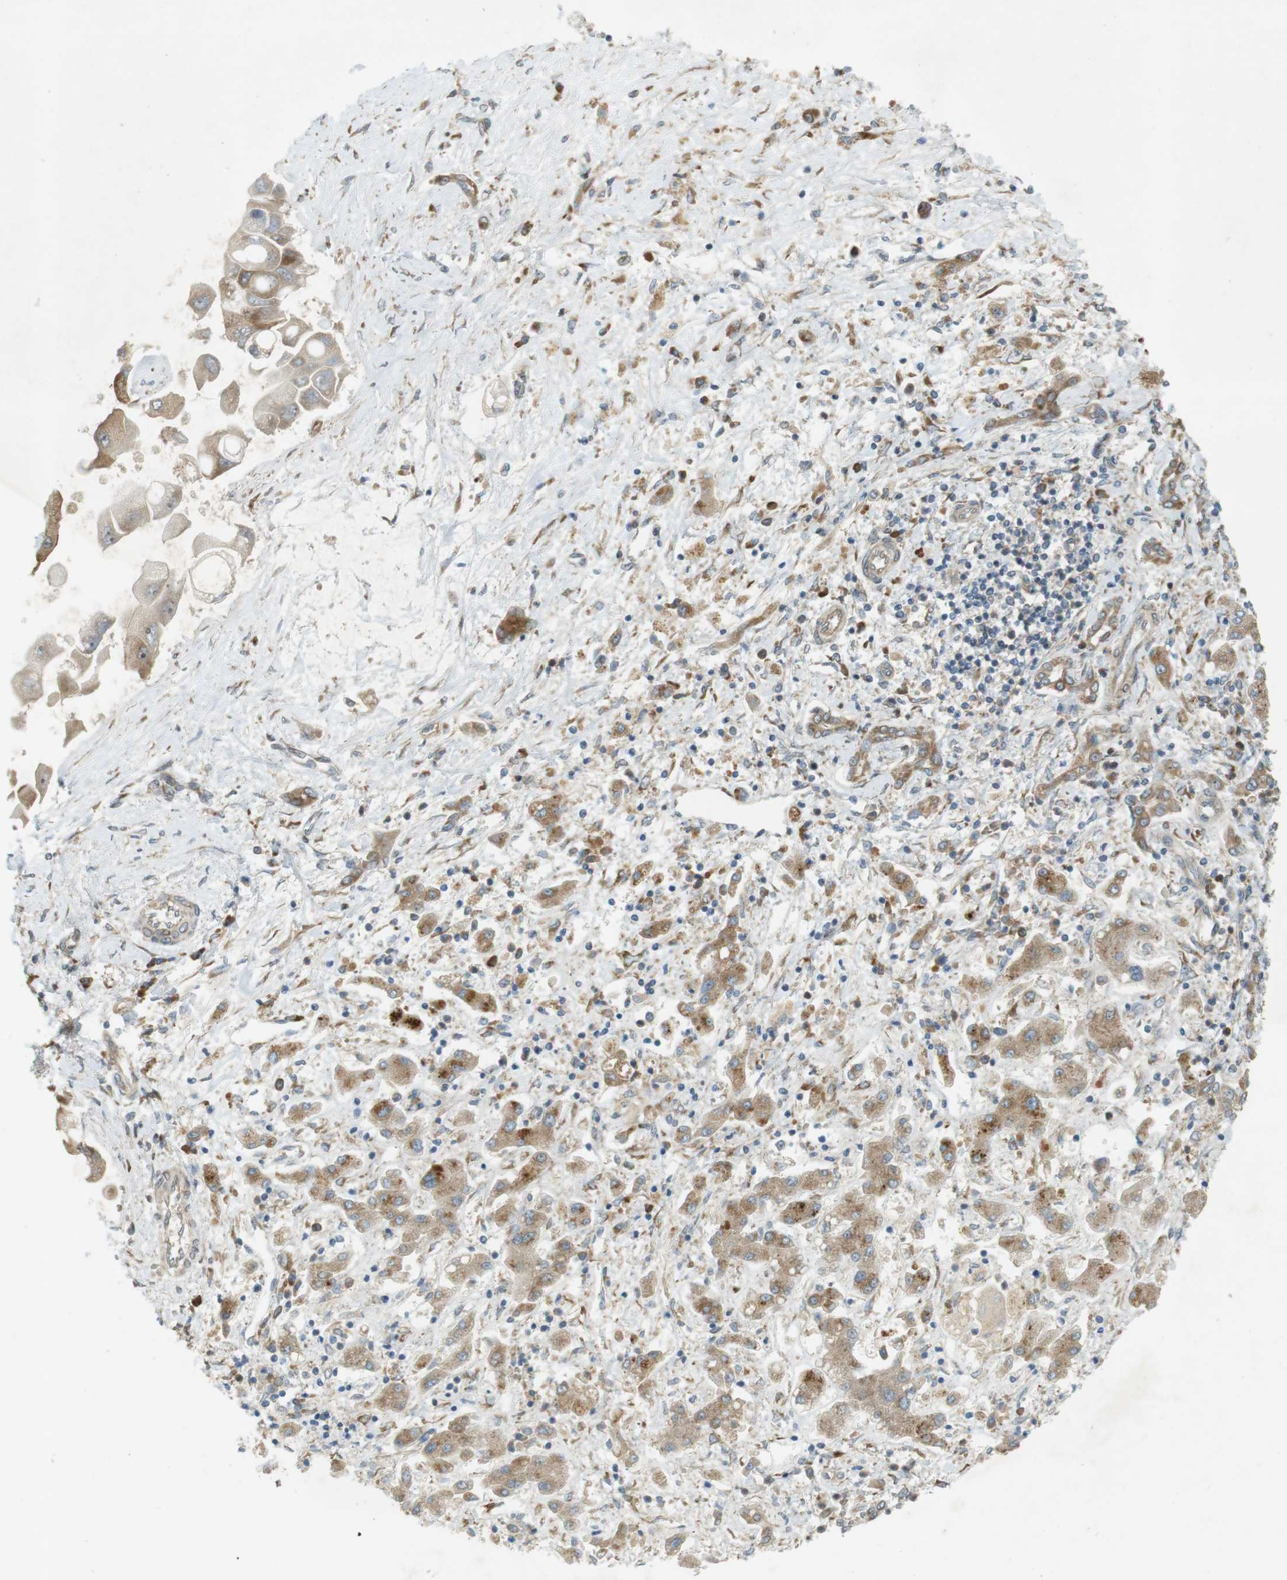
{"staining": {"intensity": "moderate", "quantity": "25%-75%", "location": "cytoplasmic/membranous"}, "tissue": "liver cancer", "cell_type": "Tumor cells", "image_type": "cancer", "snomed": [{"axis": "morphology", "description": "Cholangiocarcinoma"}, {"axis": "topography", "description": "Liver"}], "caption": "An immunohistochemistry histopathology image of tumor tissue is shown. Protein staining in brown shows moderate cytoplasmic/membranous positivity in liver cancer within tumor cells. (IHC, brightfield microscopy, high magnification).", "gene": "SLC41A1", "patient": {"sex": "male", "age": 57}}